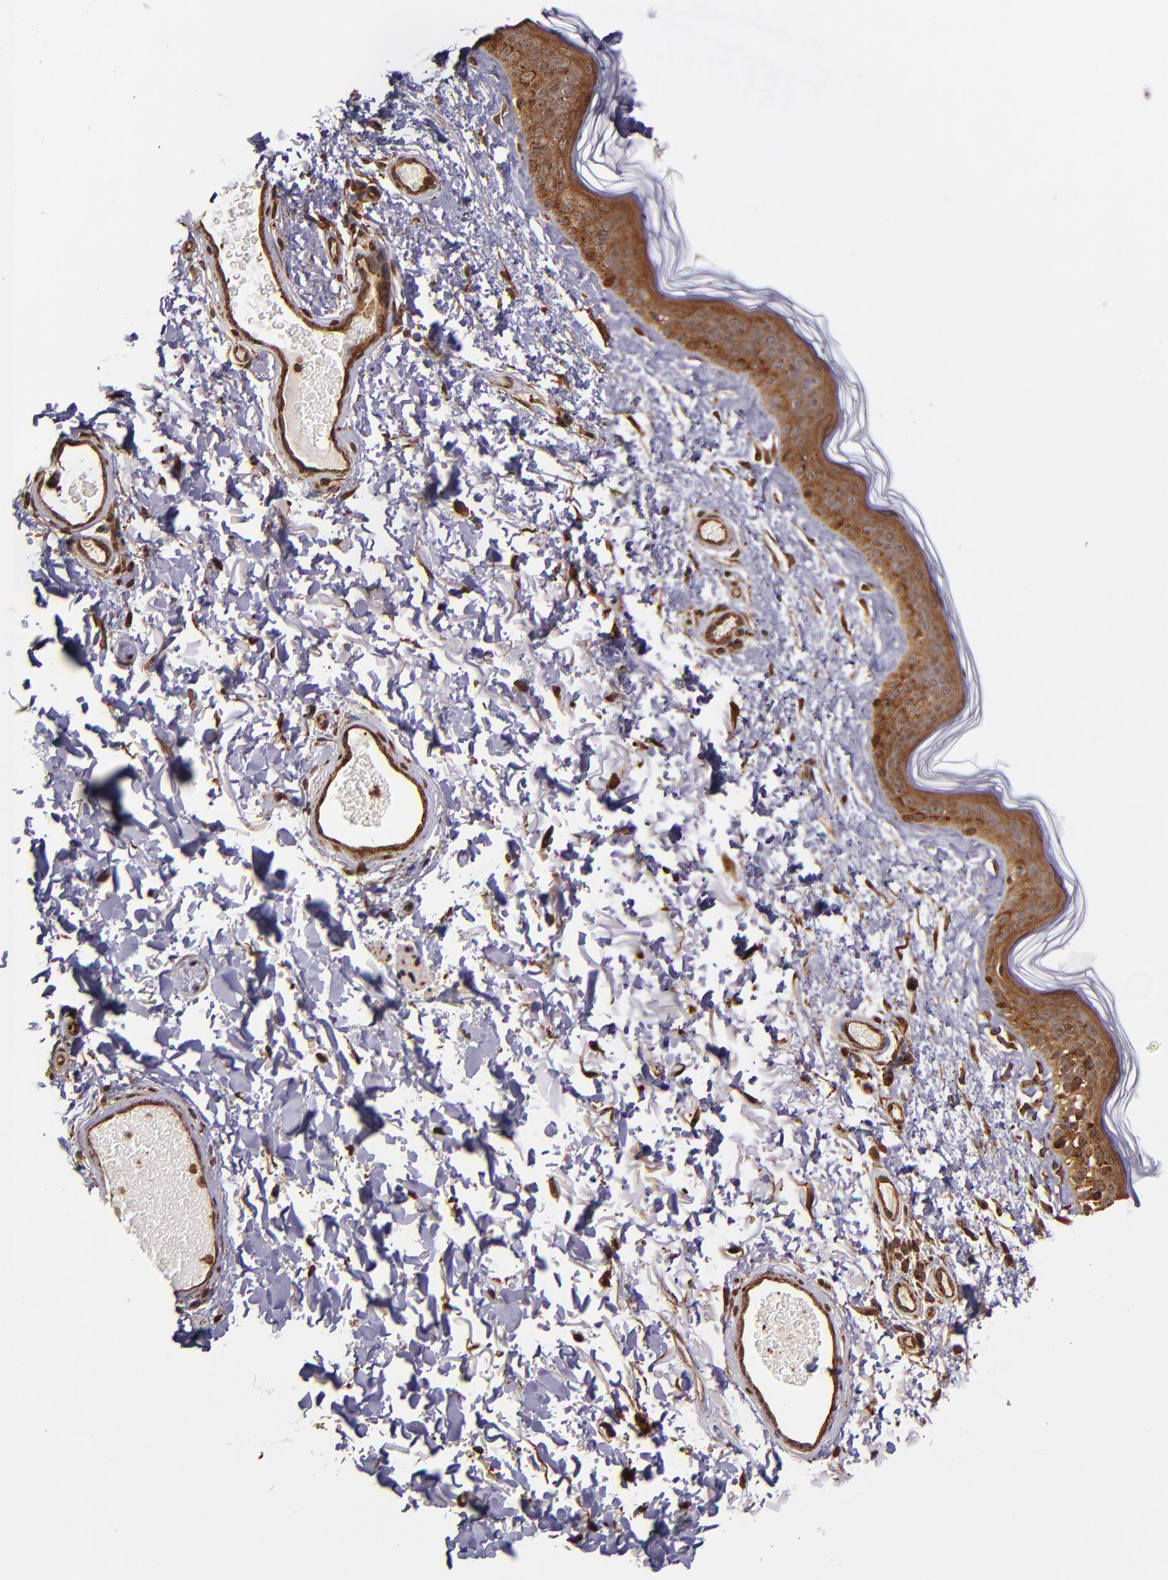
{"staining": {"intensity": "strong", "quantity": ">75%", "location": "cytoplasmic/membranous,nuclear"}, "tissue": "skin", "cell_type": "Fibroblasts", "image_type": "normal", "snomed": [{"axis": "morphology", "description": "Normal tissue, NOS"}, {"axis": "topography", "description": "Skin"}], "caption": "Fibroblasts display high levels of strong cytoplasmic/membranous,nuclear expression in about >75% of cells in unremarkable human skin.", "gene": "STX8", "patient": {"sex": "male", "age": 63}}